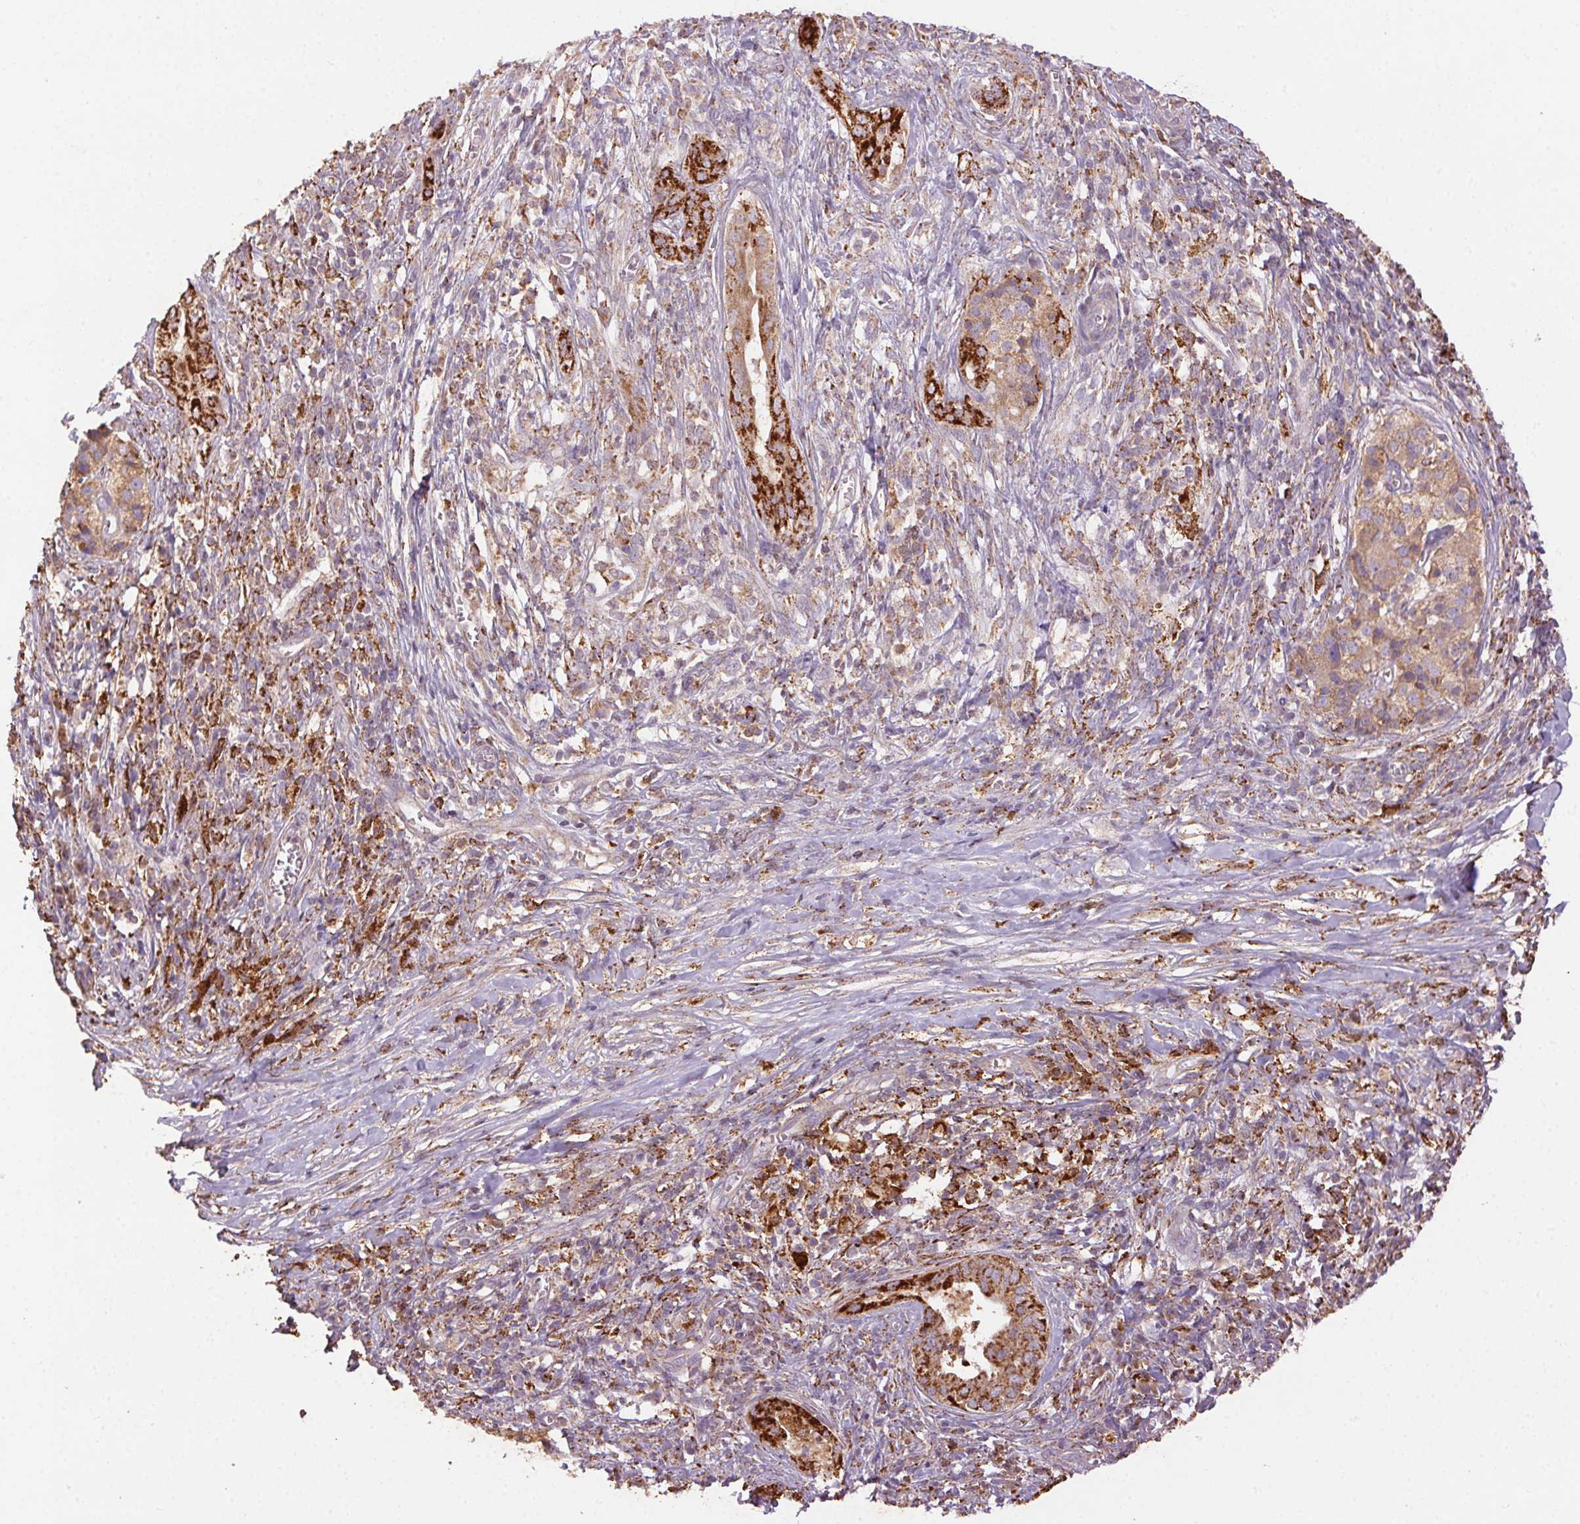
{"staining": {"intensity": "strong", "quantity": ">75%", "location": "cytoplasmic/membranous"}, "tissue": "pancreatic cancer", "cell_type": "Tumor cells", "image_type": "cancer", "snomed": [{"axis": "morphology", "description": "Adenocarcinoma, NOS"}, {"axis": "topography", "description": "Pancreas"}], "caption": "Protein staining reveals strong cytoplasmic/membranous positivity in about >75% of tumor cells in pancreatic cancer (adenocarcinoma).", "gene": "FNBP1L", "patient": {"sex": "male", "age": 61}}